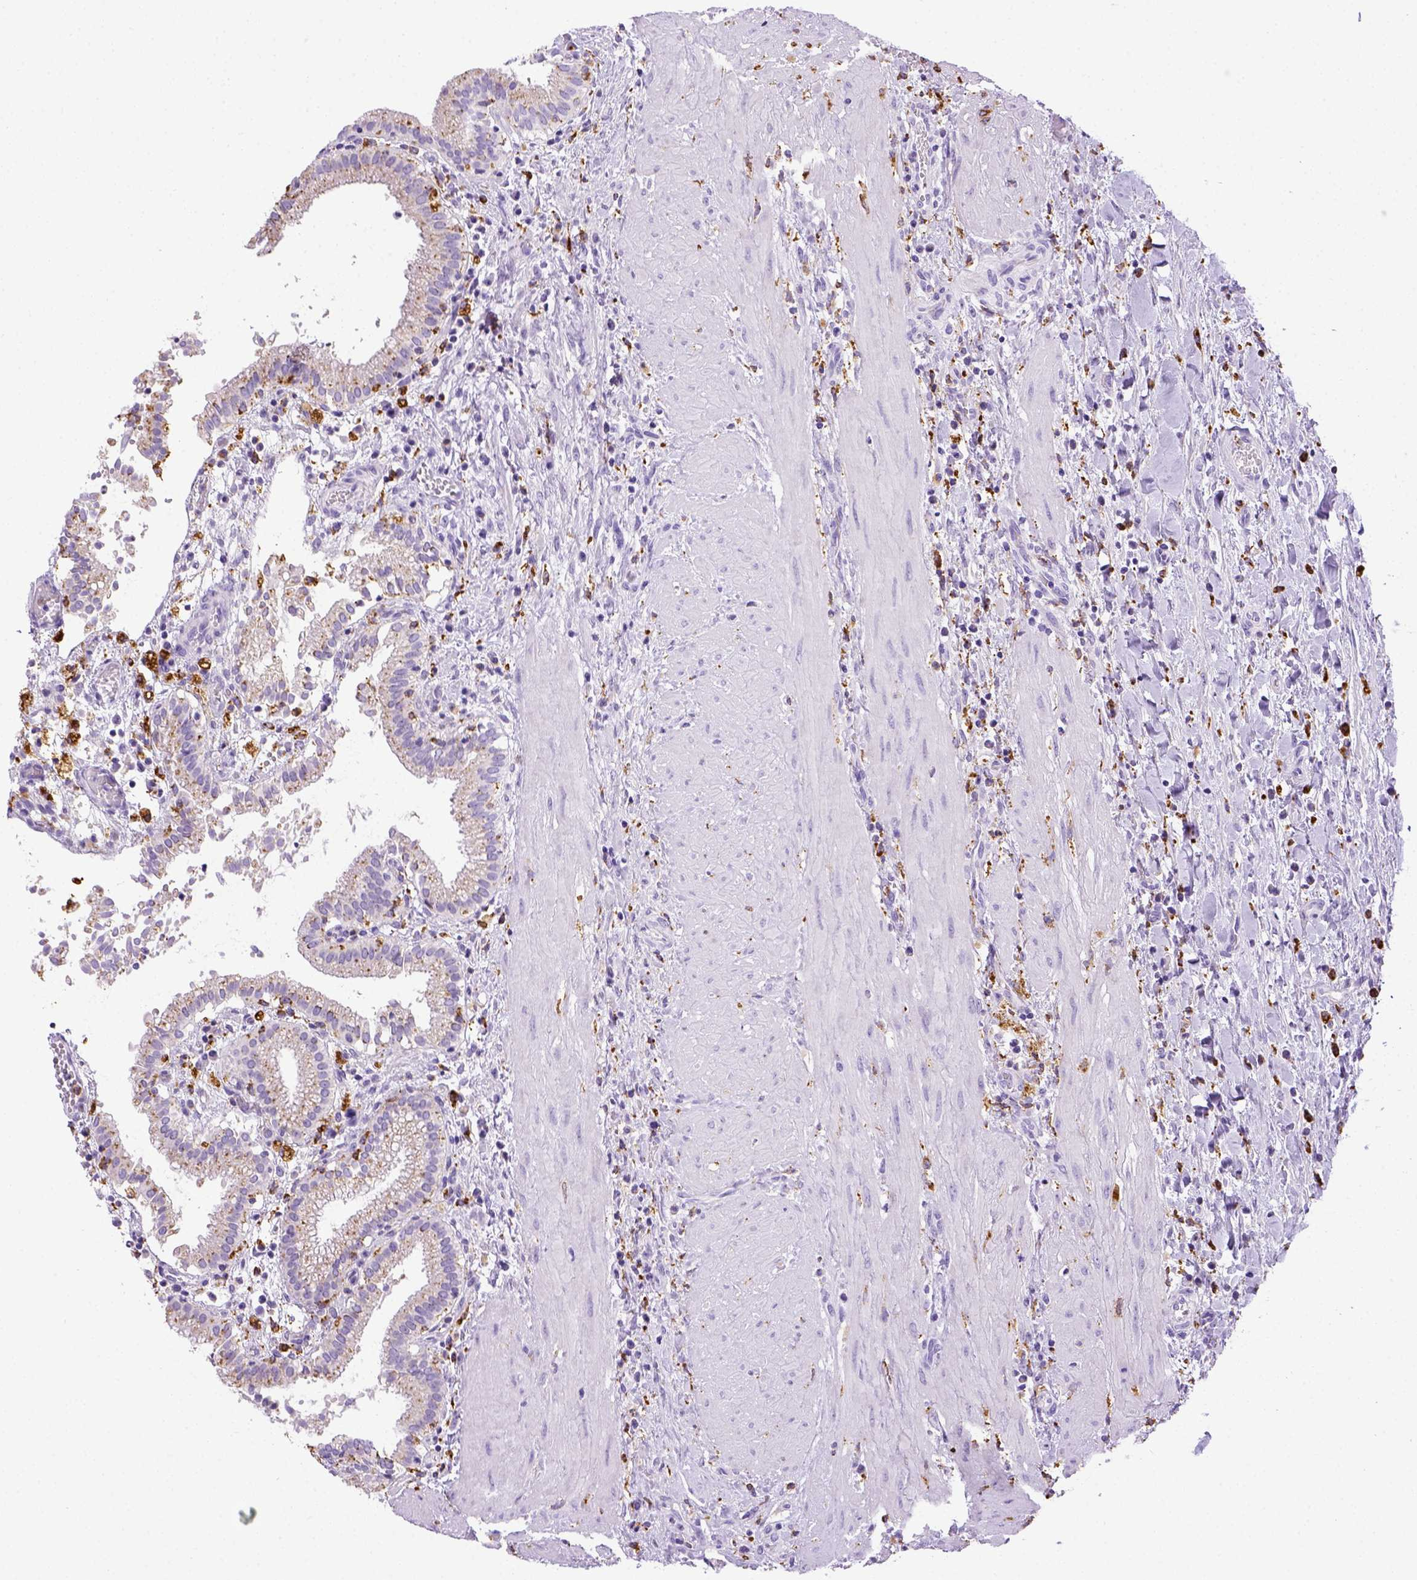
{"staining": {"intensity": "negative", "quantity": "none", "location": "none"}, "tissue": "gallbladder", "cell_type": "Glandular cells", "image_type": "normal", "snomed": [{"axis": "morphology", "description": "Normal tissue, NOS"}, {"axis": "topography", "description": "Gallbladder"}], "caption": "Protein analysis of normal gallbladder displays no significant expression in glandular cells. The staining was performed using DAB (3,3'-diaminobenzidine) to visualize the protein expression in brown, while the nuclei were stained in blue with hematoxylin (Magnification: 20x).", "gene": "CD68", "patient": {"sex": "male", "age": 42}}